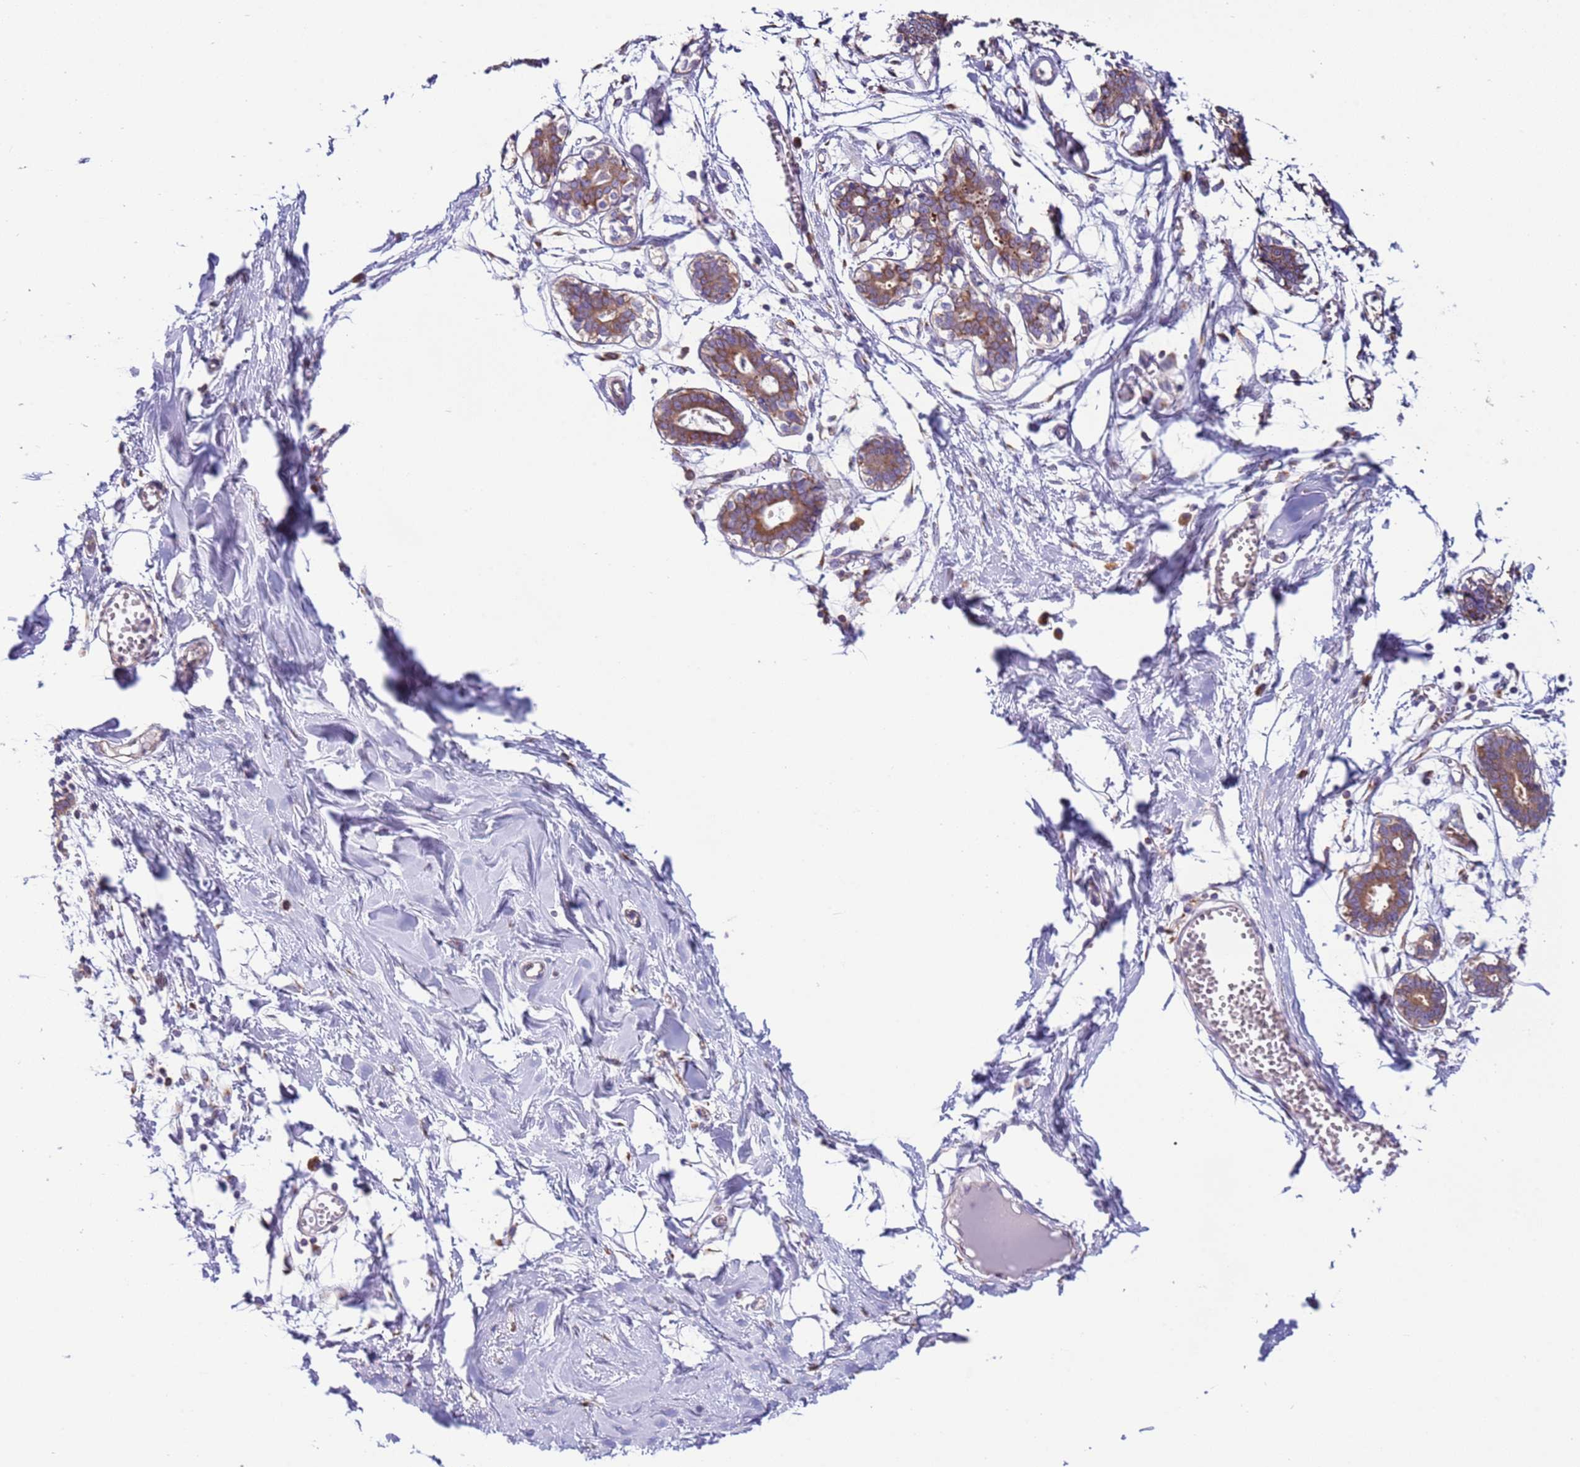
{"staining": {"intensity": "negative", "quantity": "none", "location": "none"}, "tissue": "breast", "cell_type": "Adipocytes", "image_type": "normal", "snomed": [{"axis": "morphology", "description": "Normal tissue, NOS"}, {"axis": "topography", "description": "Breast"}], "caption": "Immunohistochemistry image of normal human breast stained for a protein (brown), which reveals no staining in adipocytes.", "gene": "VARS1", "patient": {"sex": "female", "age": 27}}